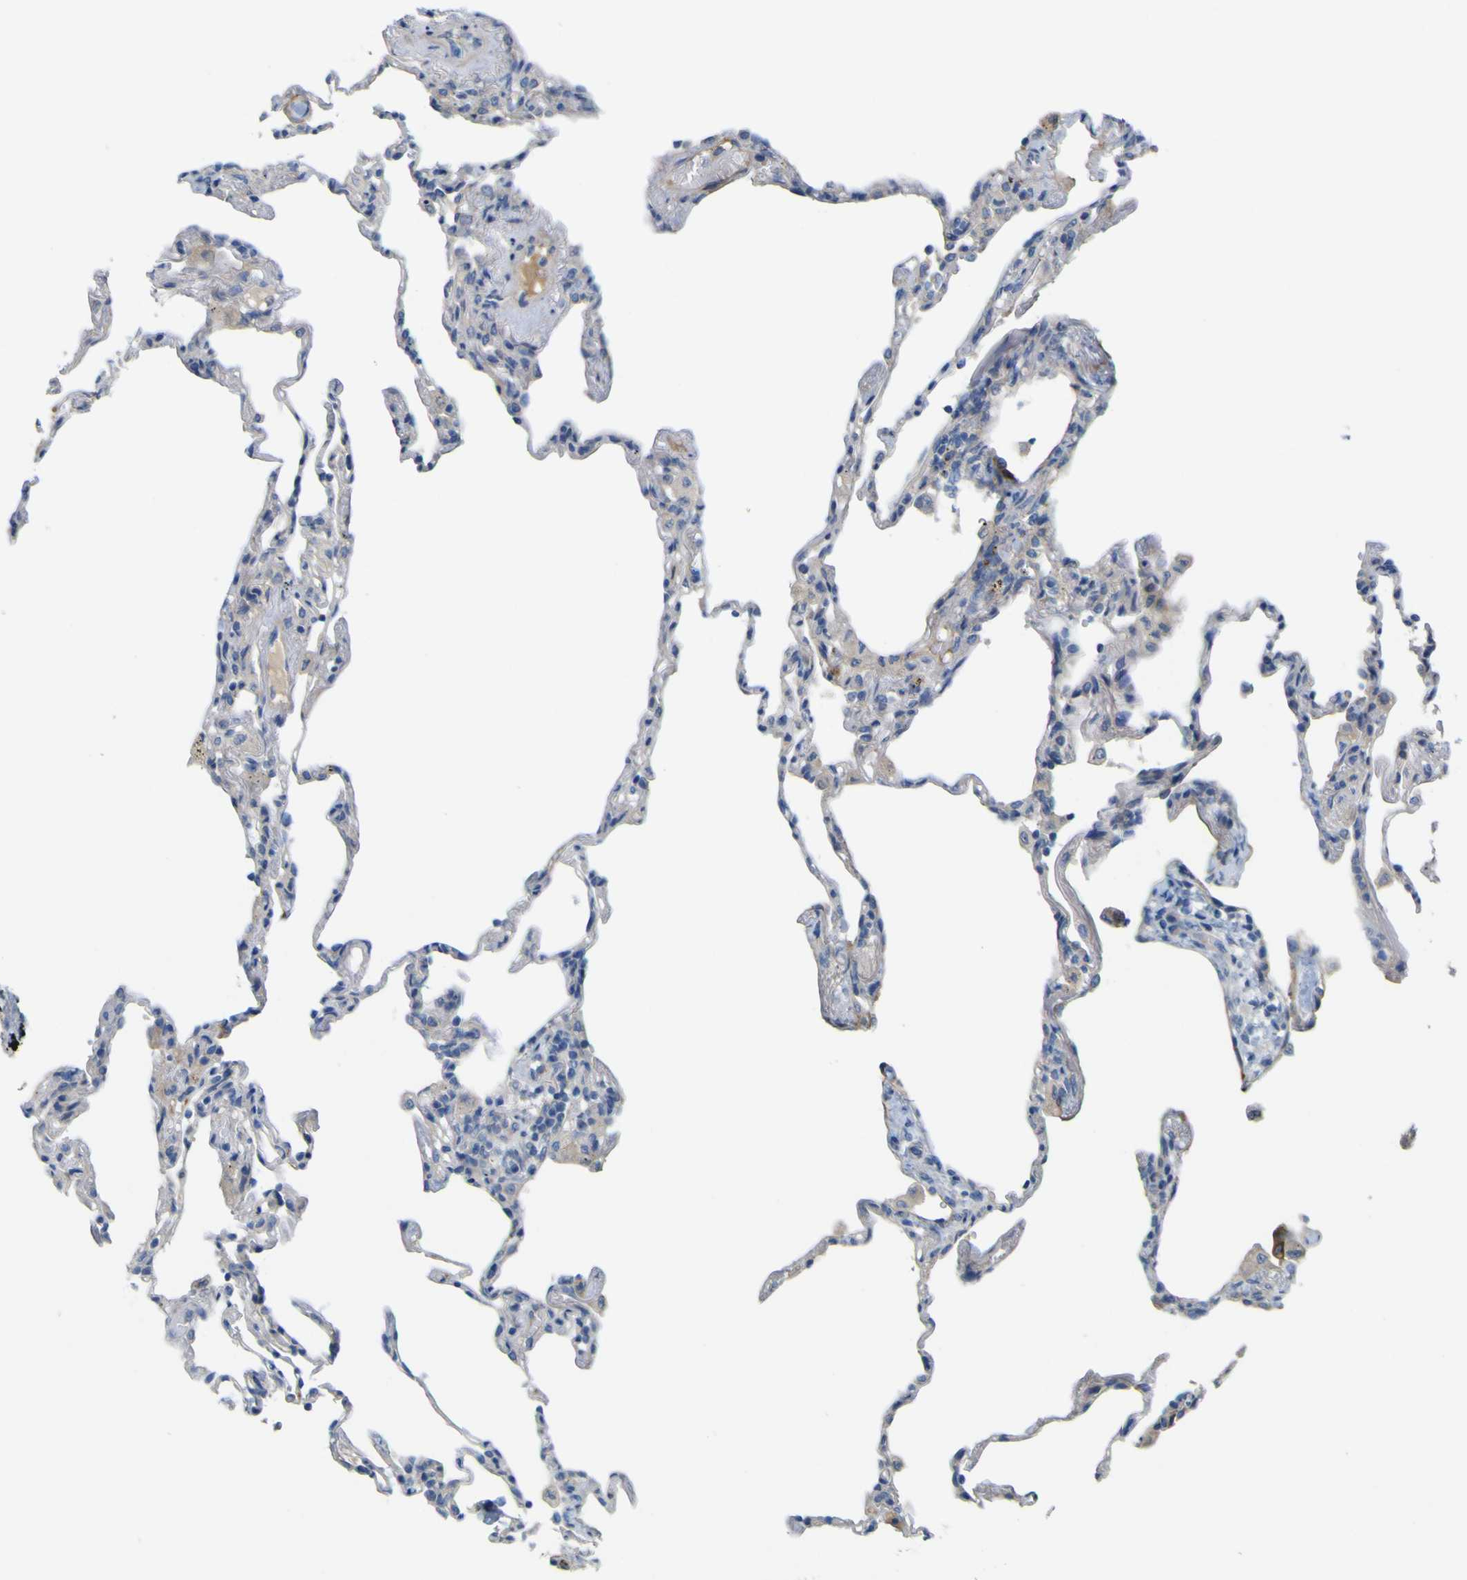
{"staining": {"intensity": "negative", "quantity": "none", "location": "none"}, "tissue": "lung", "cell_type": "Alveolar cells", "image_type": "normal", "snomed": [{"axis": "morphology", "description": "Normal tissue, NOS"}, {"axis": "topography", "description": "Lung"}], "caption": "This photomicrograph is of benign lung stained with immunohistochemistry (IHC) to label a protein in brown with the nuclei are counter-stained blue. There is no staining in alveolar cells.", "gene": "MYEOV", "patient": {"sex": "male", "age": 59}}